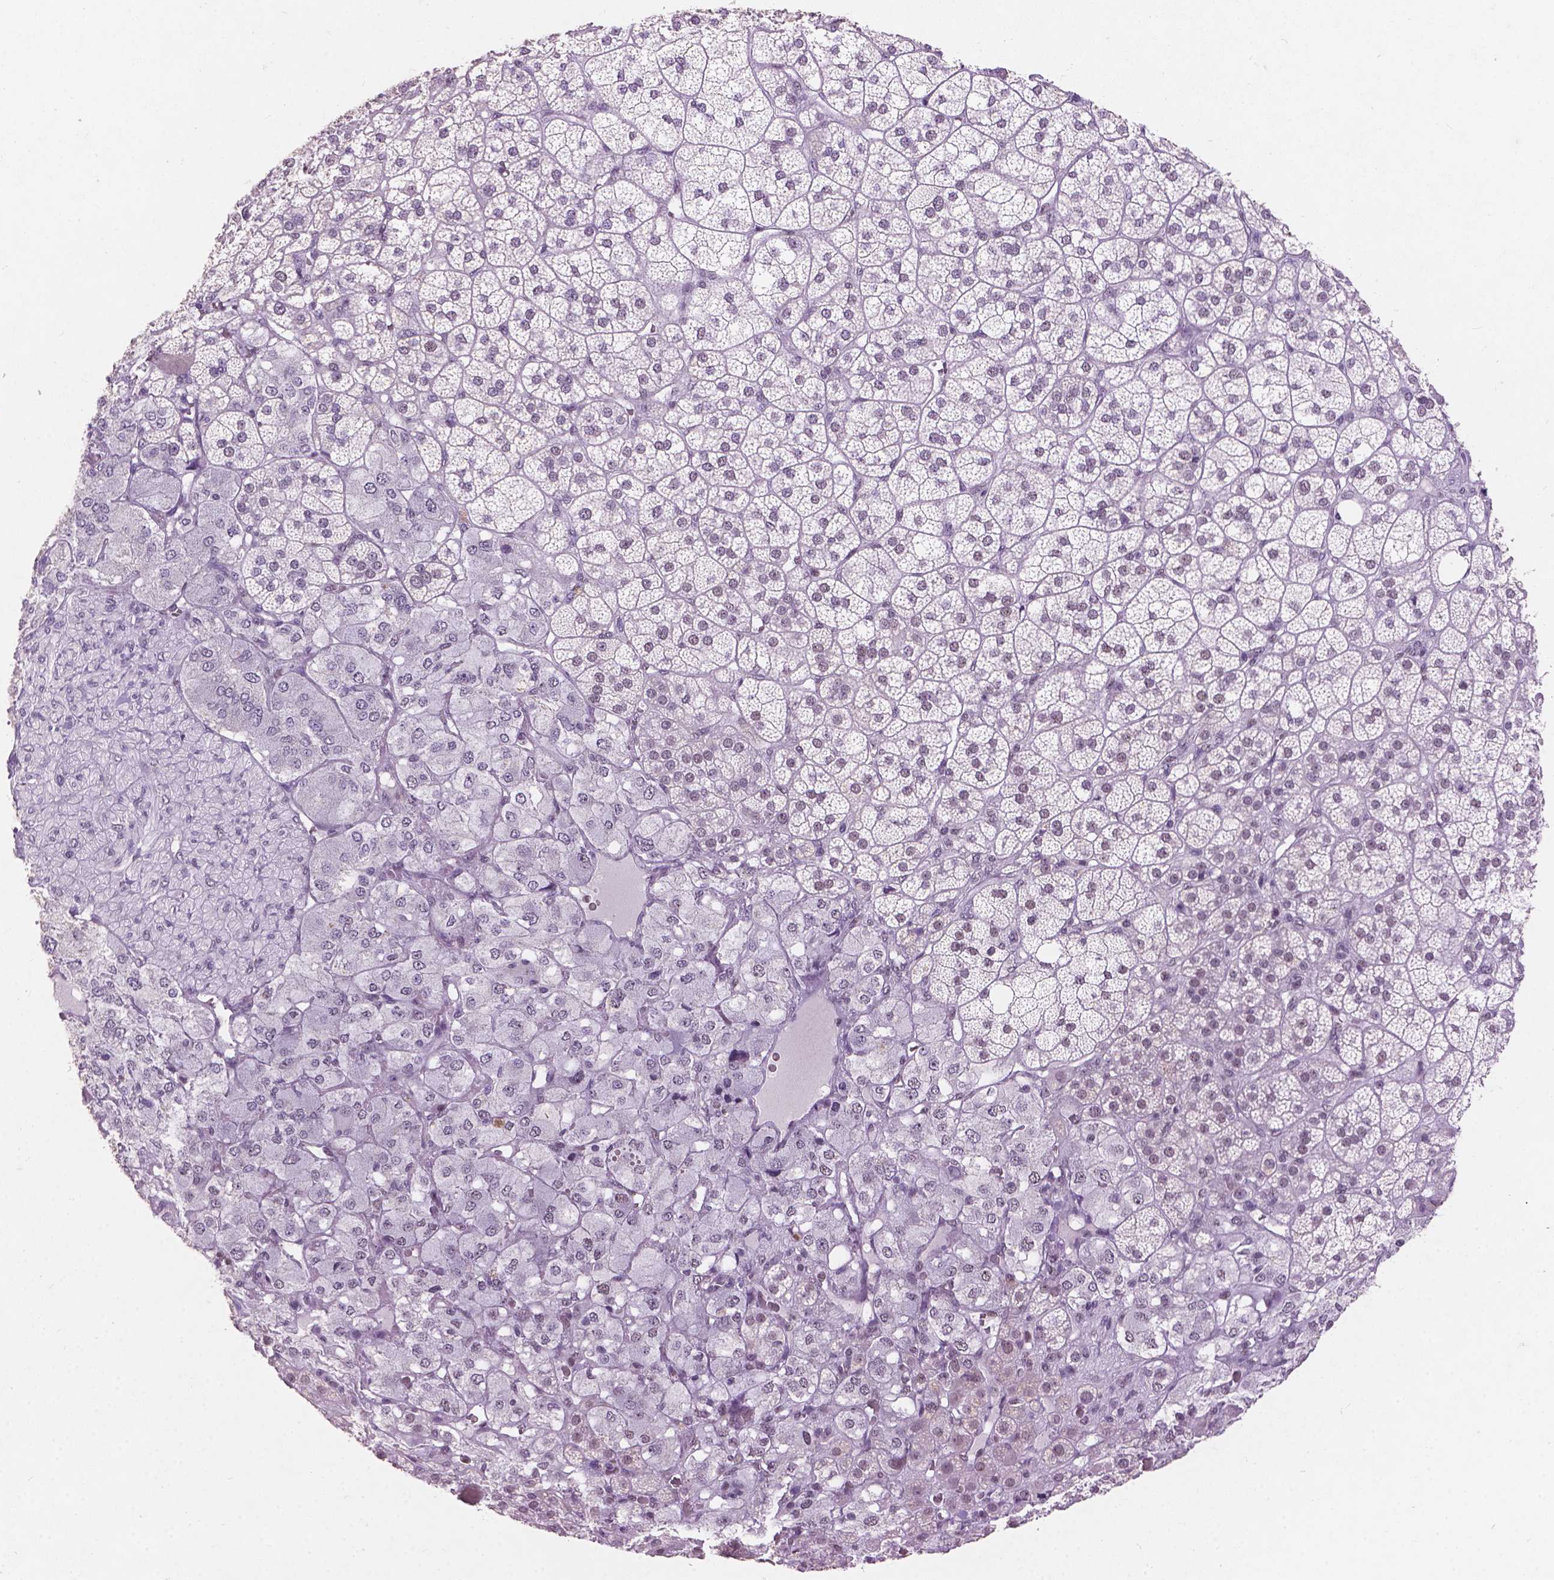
{"staining": {"intensity": "weak", "quantity": "25%-75%", "location": "nuclear"}, "tissue": "adrenal gland", "cell_type": "Glandular cells", "image_type": "normal", "snomed": [{"axis": "morphology", "description": "Normal tissue, NOS"}, {"axis": "topography", "description": "Adrenal gland"}], "caption": "Immunohistochemistry micrograph of normal adrenal gland: human adrenal gland stained using immunohistochemistry demonstrates low levels of weak protein expression localized specifically in the nuclear of glandular cells, appearing as a nuclear brown color.", "gene": "COIL", "patient": {"sex": "female", "age": 60}}